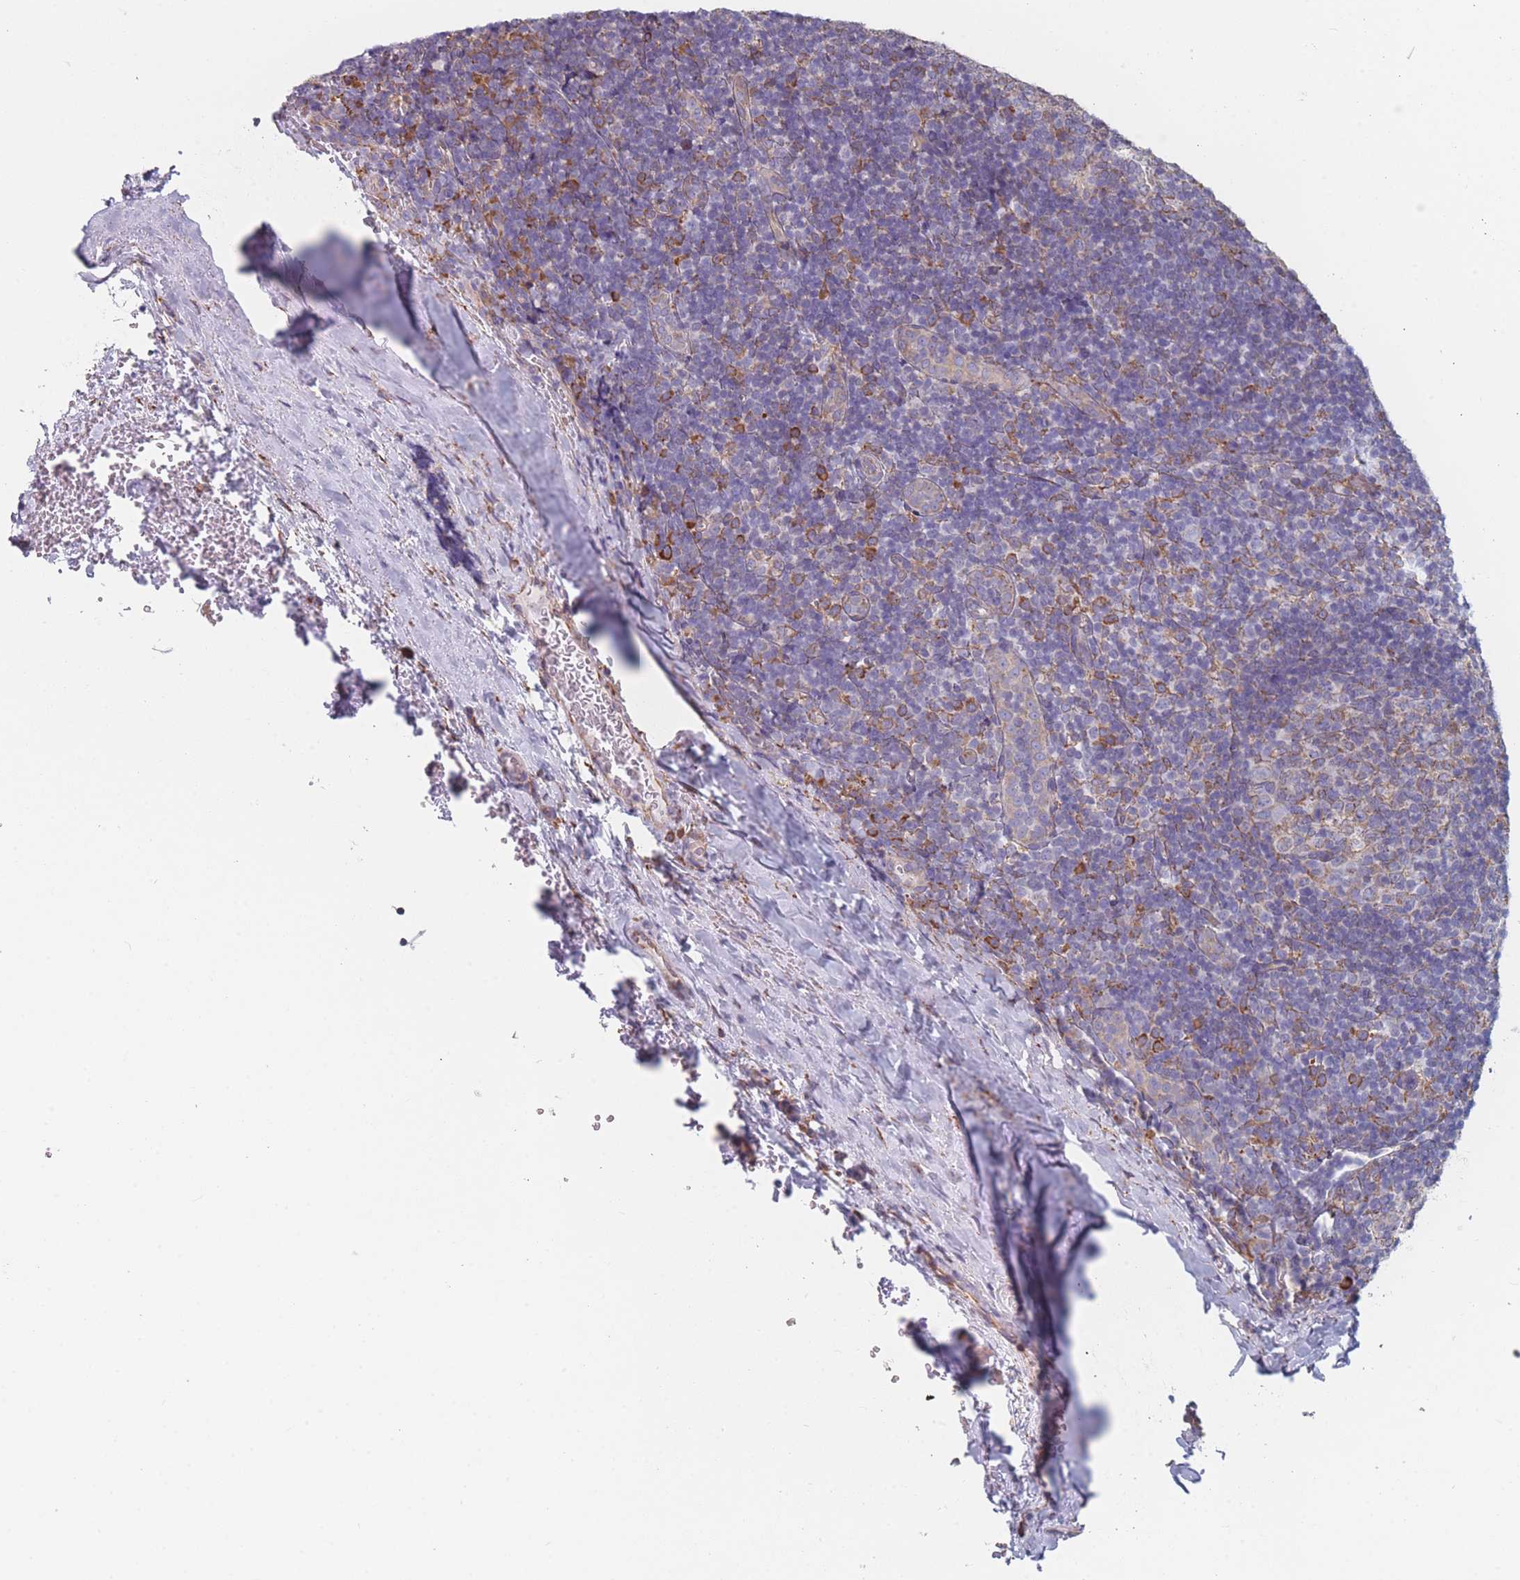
{"staining": {"intensity": "moderate", "quantity": "25%-75%", "location": "cytoplasmic/membranous"}, "tissue": "tonsil", "cell_type": "Germinal center cells", "image_type": "normal", "snomed": [{"axis": "morphology", "description": "Normal tissue, NOS"}, {"axis": "topography", "description": "Tonsil"}], "caption": "Immunohistochemistry (DAB) staining of unremarkable human tonsil shows moderate cytoplasmic/membranous protein positivity in about 25%-75% of germinal center cells.", "gene": "OR7C2", "patient": {"sex": "male", "age": 17}}